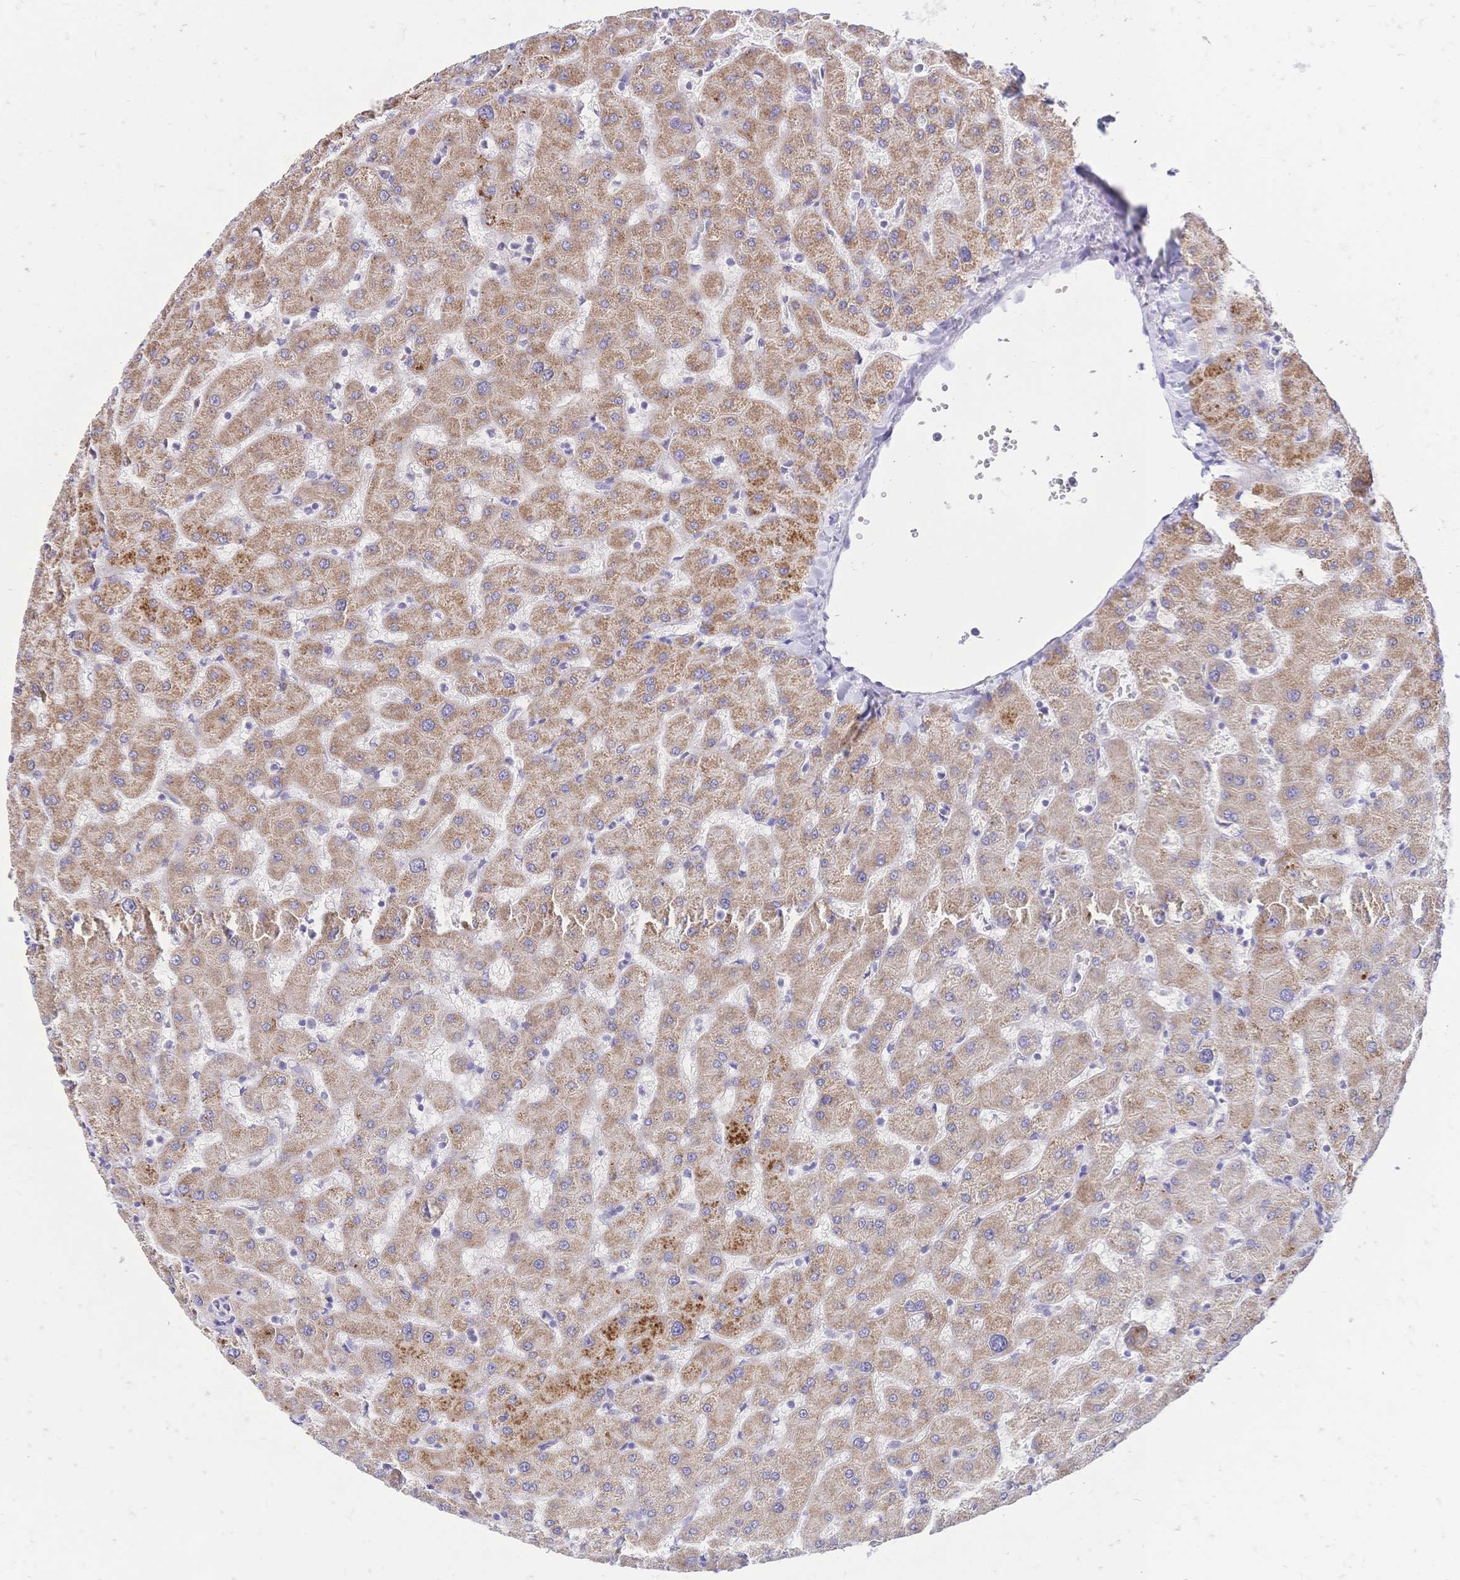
{"staining": {"intensity": "weak", "quantity": "25%-75%", "location": "cytoplasmic/membranous"}, "tissue": "liver", "cell_type": "Cholangiocytes", "image_type": "normal", "snomed": [{"axis": "morphology", "description": "Normal tissue, NOS"}, {"axis": "topography", "description": "Liver"}], "caption": "Normal liver reveals weak cytoplasmic/membranous expression in approximately 25%-75% of cholangiocytes, visualized by immunohistochemistry.", "gene": "CLEC18A", "patient": {"sex": "female", "age": 63}}